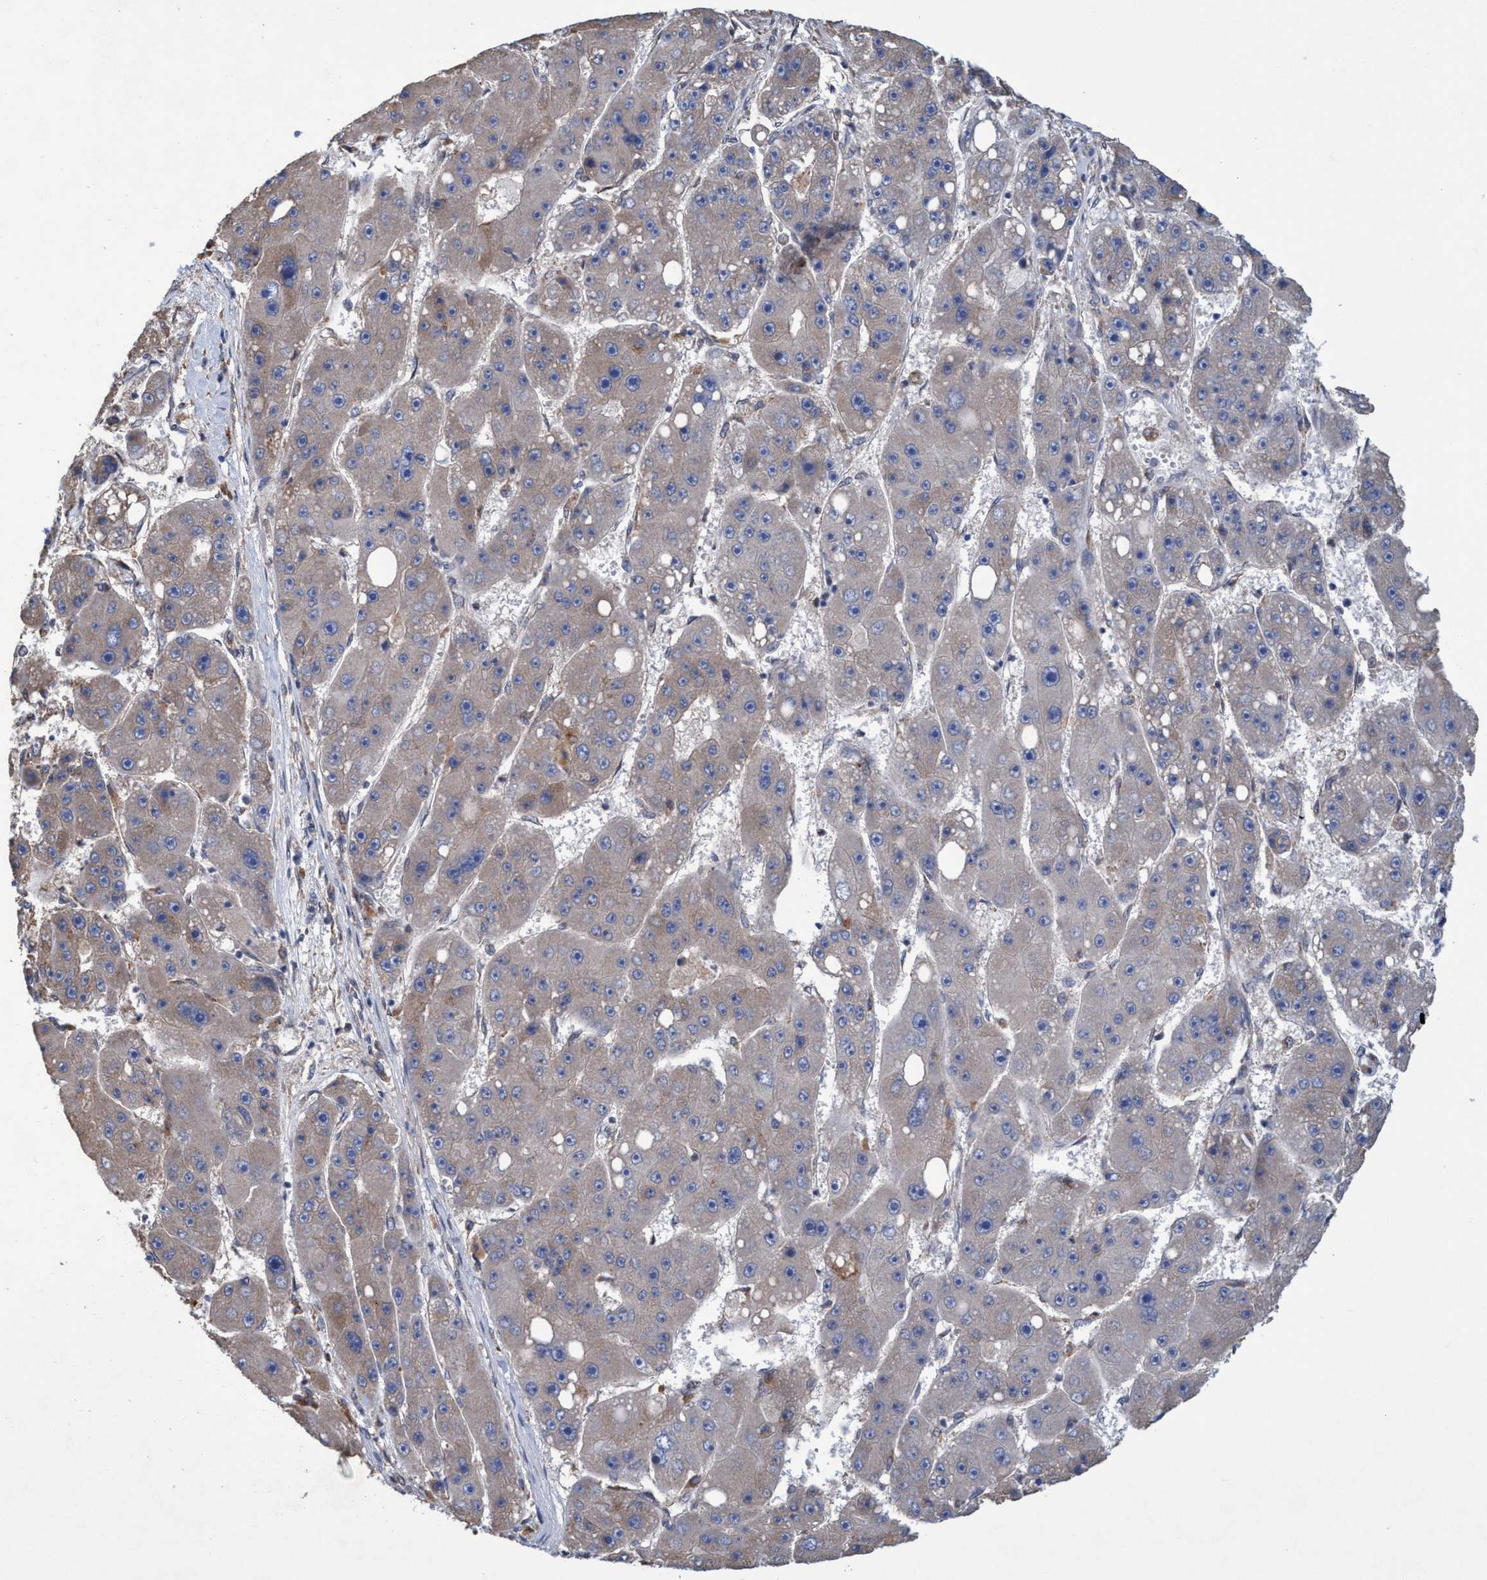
{"staining": {"intensity": "weak", "quantity": "<25%", "location": "cytoplasmic/membranous"}, "tissue": "liver cancer", "cell_type": "Tumor cells", "image_type": "cancer", "snomed": [{"axis": "morphology", "description": "Carcinoma, Hepatocellular, NOS"}, {"axis": "topography", "description": "Liver"}], "caption": "Histopathology image shows no protein expression in tumor cells of hepatocellular carcinoma (liver) tissue.", "gene": "BICD2", "patient": {"sex": "female", "age": 61}}